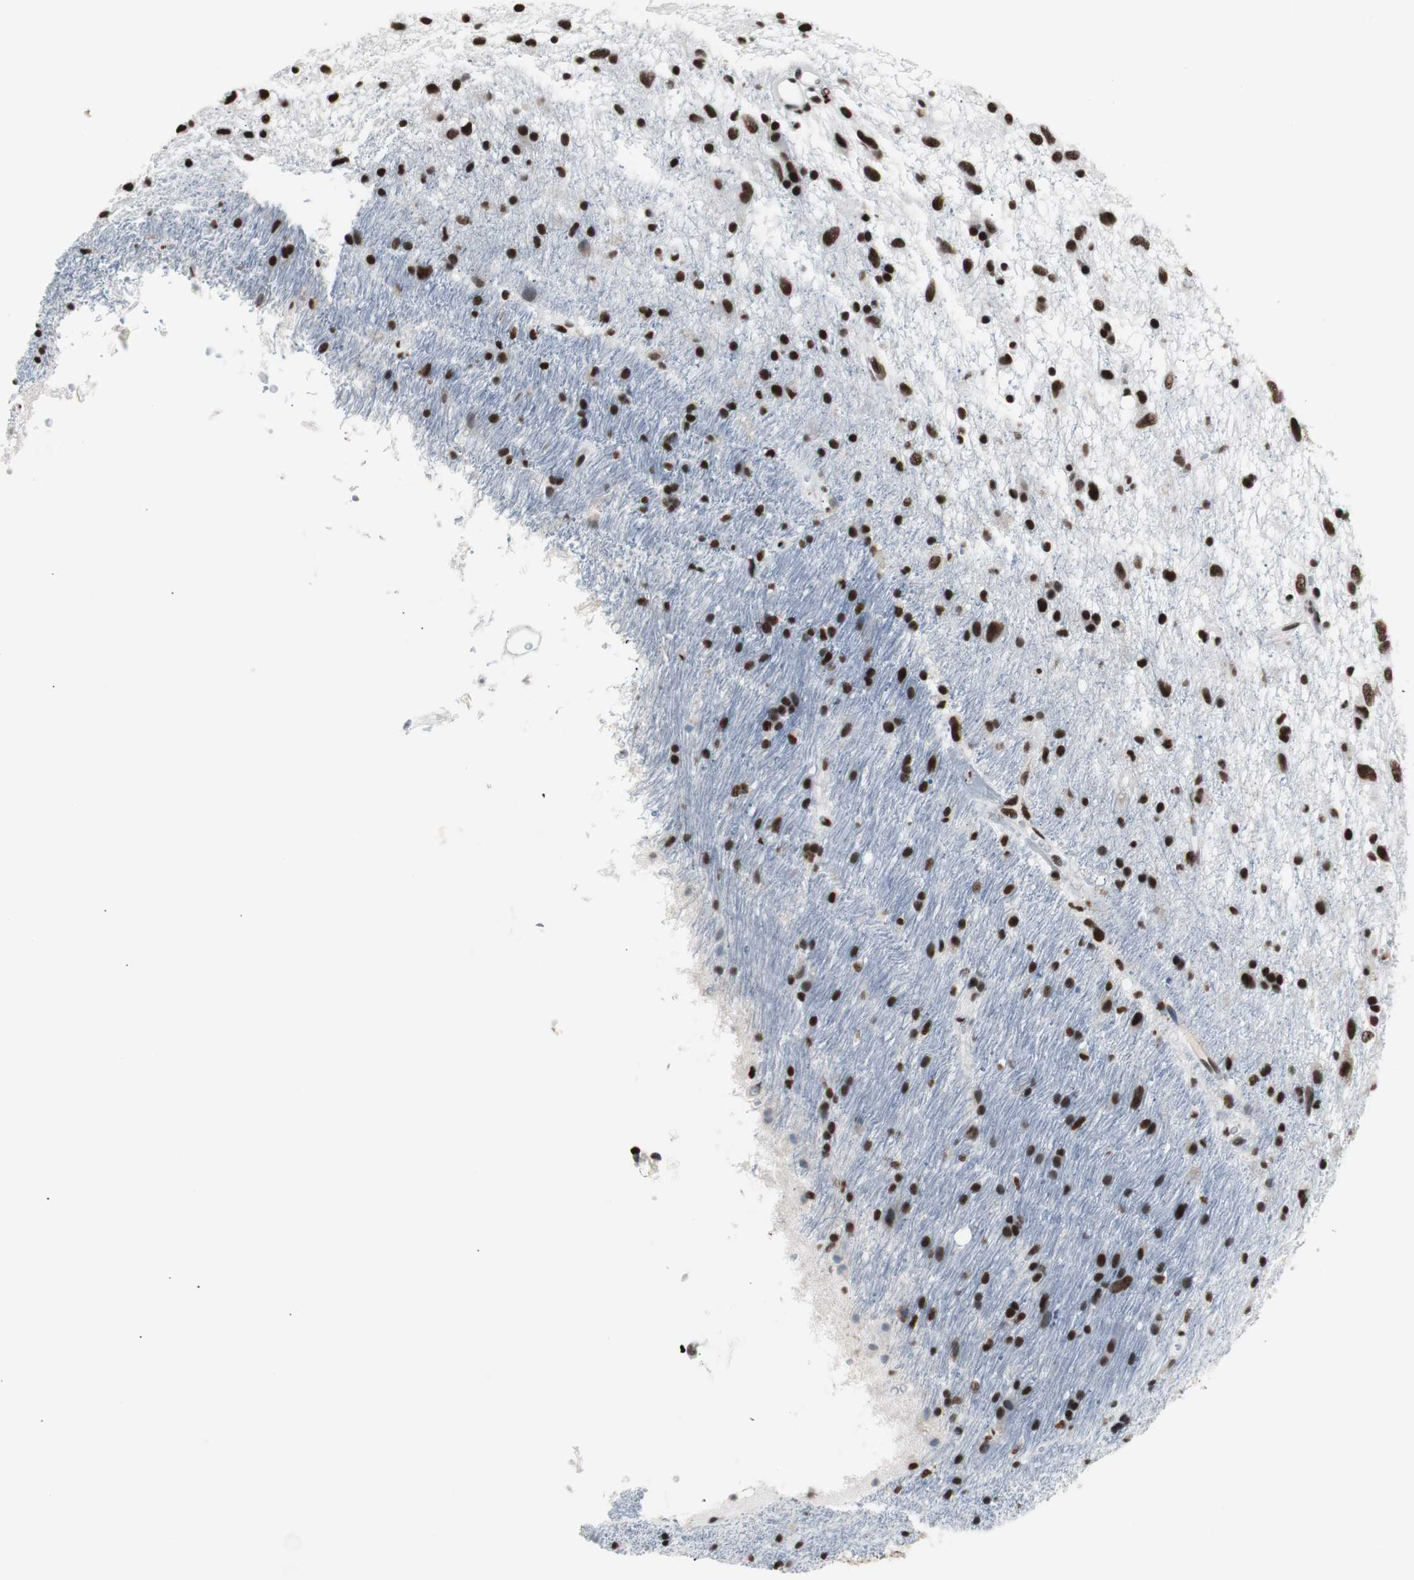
{"staining": {"intensity": "strong", "quantity": ">75%", "location": "nuclear"}, "tissue": "glioma", "cell_type": "Tumor cells", "image_type": "cancer", "snomed": [{"axis": "morphology", "description": "Glioma, malignant, Low grade"}, {"axis": "topography", "description": "Brain"}], "caption": "Protein staining demonstrates strong nuclear expression in about >75% of tumor cells in glioma.", "gene": "XRCC1", "patient": {"sex": "male", "age": 77}}